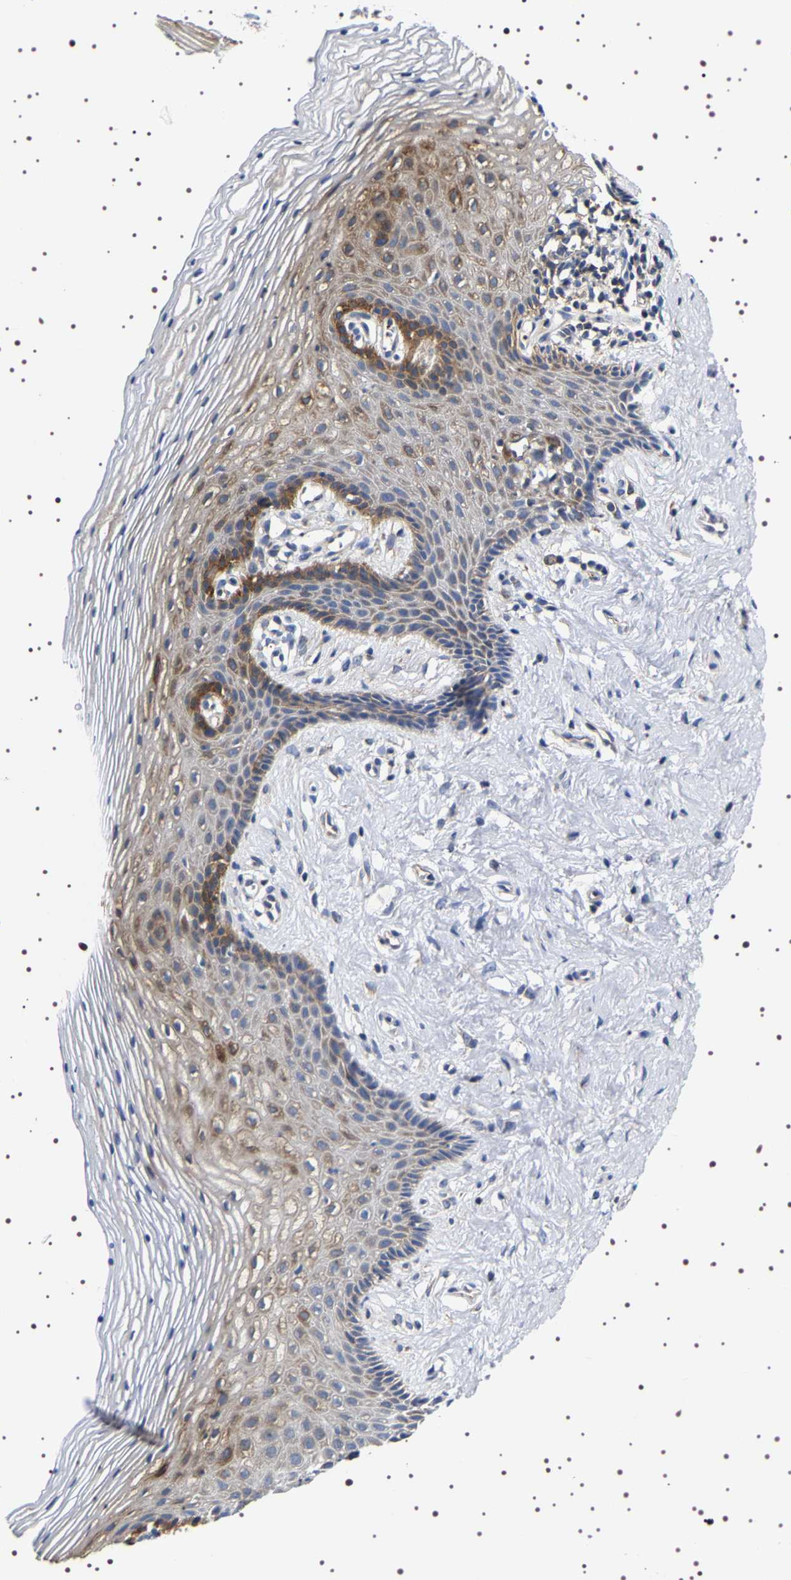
{"staining": {"intensity": "moderate", "quantity": ">75%", "location": "cytoplasmic/membranous"}, "tissue": "vagina", "cell_type": "Squamous epithelial cells", "image_type": "normal", "snomed": [{"axis": "morphology", "description": "Normal tissue, NOS"}, {"axis": "topography", "description": "Vagina"}], "caption": "Squamous epithelial cells exhibit moderate cytoplasmic/membranous staining in about >75% of cells in normal vagina. The staining was performed using DAB to visualize the protein expression in brown, while the nuclei were stained in blue with hematoxylin (Magnification: 20x).", "gene": "SQLE", "patient": {"sex": "female", "age": 32}}